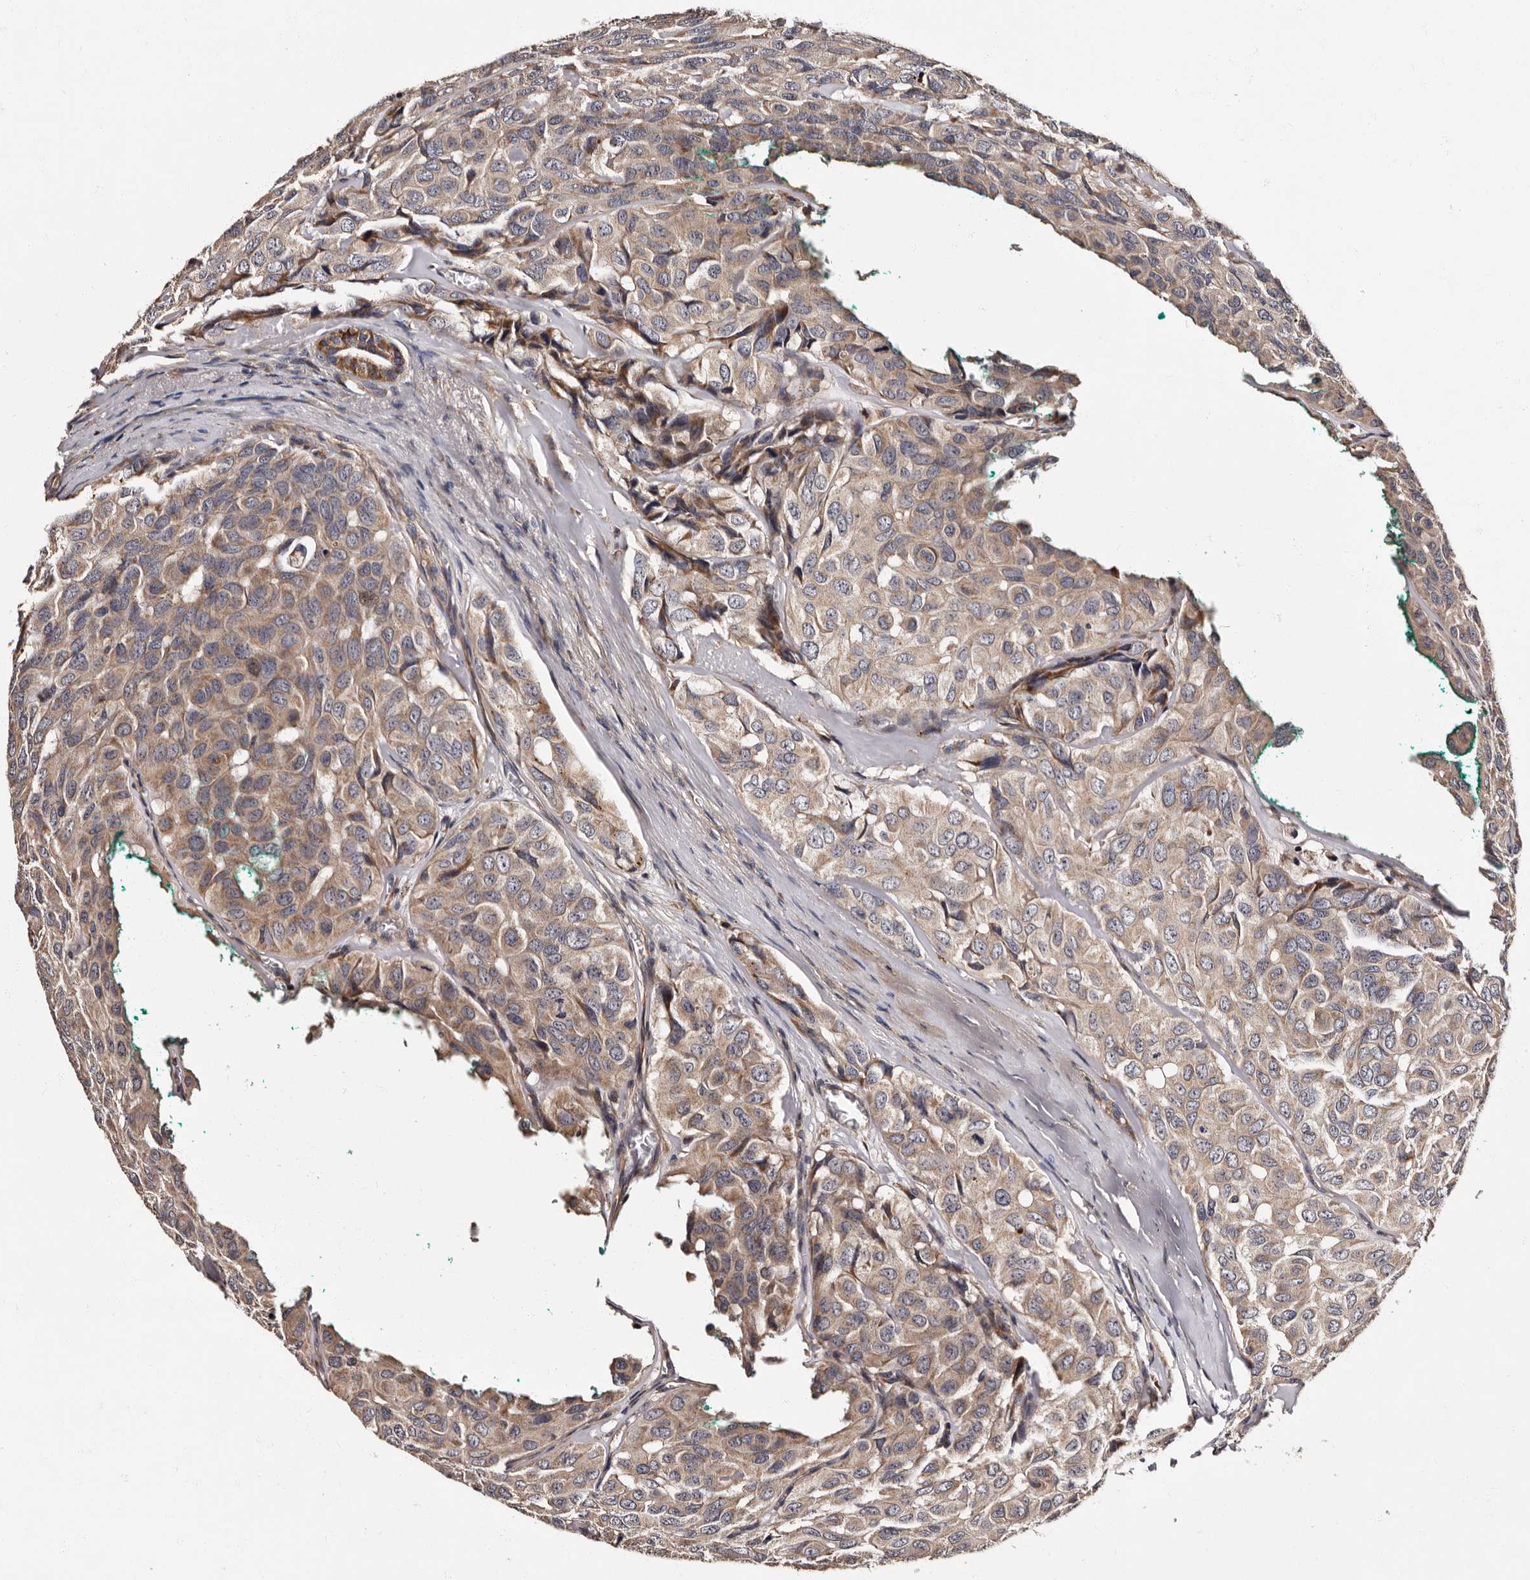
{"staining": {"intensity": "weak", "quantity": ">75%", "location": "cytoplasmic/membranous"}, "tissue": "head and neck cancer", "cell_type": "Tumor cells", "image_type": "cancer", "snomed": [{"axis": "morphology", "description": "Adenocarcinoma, NOS"}, {"axis": "topography", "description": "Salivary gland, NOS"}, {"axis": "topography", "description": "Head-Neck"}], "caption": "Human head and neck cancer (adenocarcinoma) stained with a protein marker shows weak staining in tumor cells.", "gene": "ADCK5", "patient": {"sex": "female", "age": 76}}